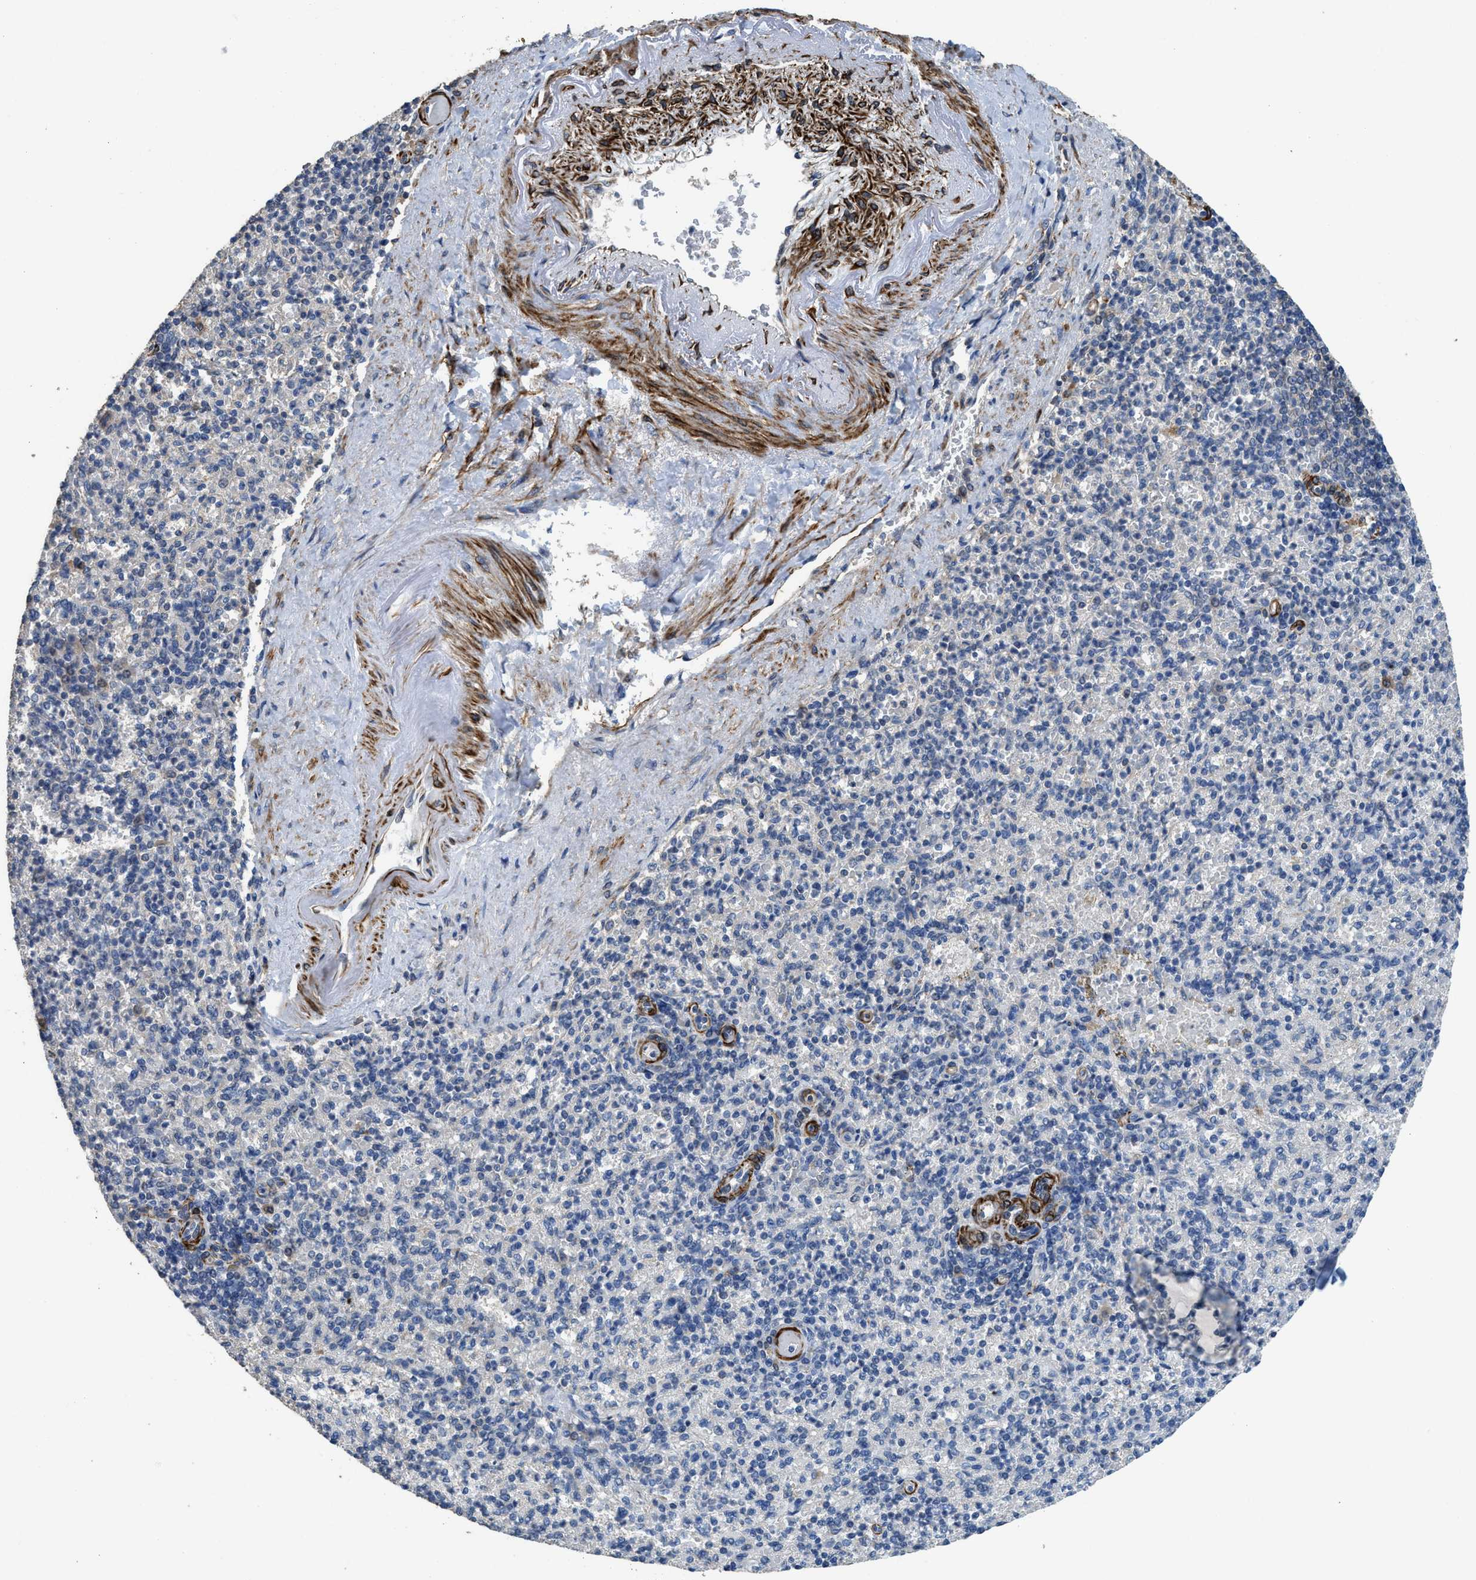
{"staining": {"intensity": "negative", "quantity": "none", "location": "none"}, "tissue": "spleen", "cell_type": "Cells in red pulp", "image_type": "normal", "snomed": [{"axis": "morphology", "description": "Normal tissue, NOS"}, {"axis": "topography", "description": "Spleen"}], "caption": "Immunohistochemical staining of benign human spleen demonstrates no significant positivity in cells in red pulp.", "gene": "SYNM", "patient": {"sex": "female", "age": 74}}